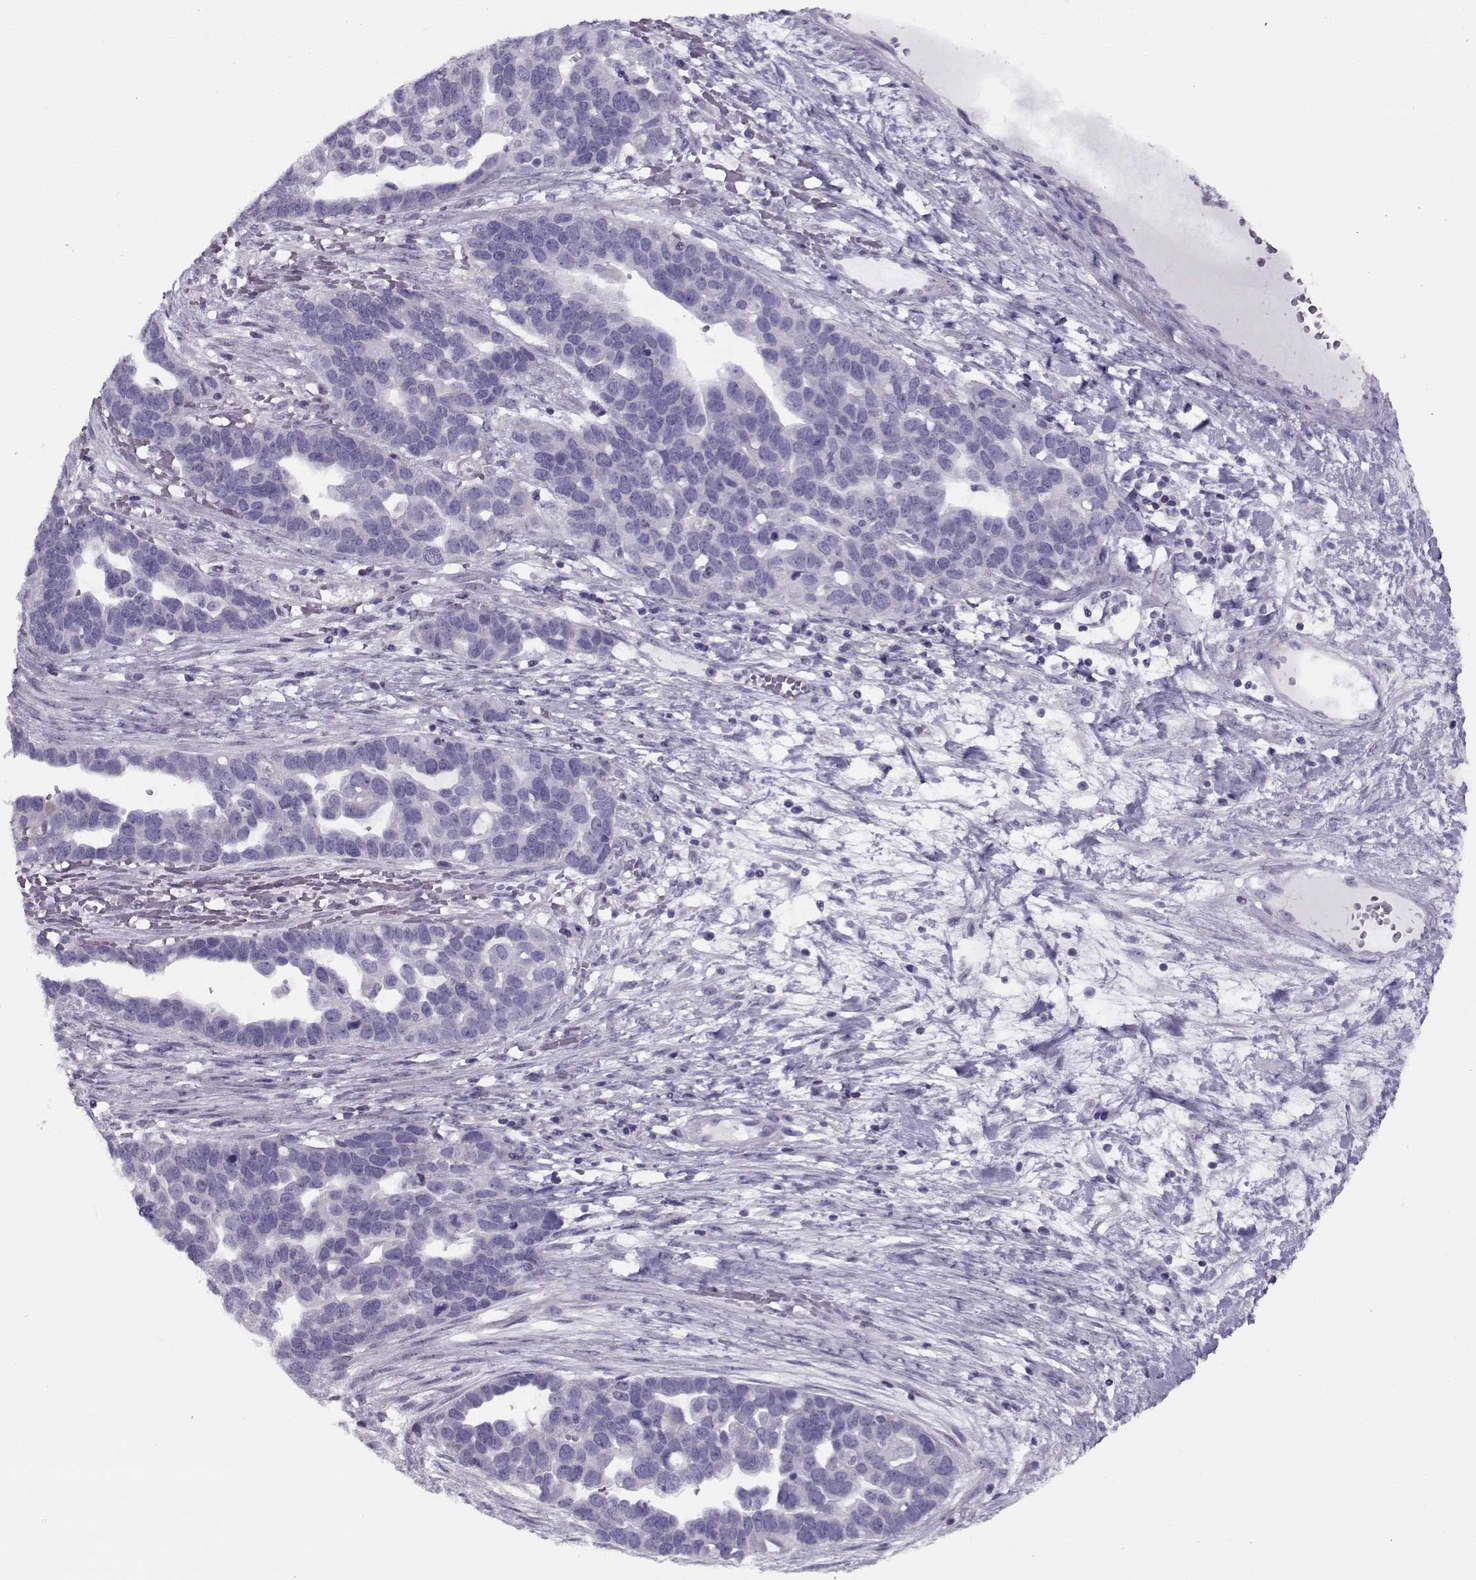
{"staining": {"intensity": "negative", "quantity": "none", "location": "none"}, "tissue": "ovarian cancer", "cell_type": "Tumor cells", "image_type": "cancer", "snomed": [{"axis": "morphology", "description": "Cystadenocarcinoma, serous, NOS"}, {"axis": "topography", "description": "Ovary"}], "caption": "Ovarian cancer (serous cystadenocarcinoma) was stained to show a protein in brown. There is no significant positivity in tumor cells. The staining was performed using DAB to visualize the protein expression in brown, while the nuclei were stained in blue with hematoxylin (Magnification: 20x).", "gene": "PP2D1", "patient": {"sex": "female", "age": 54}}